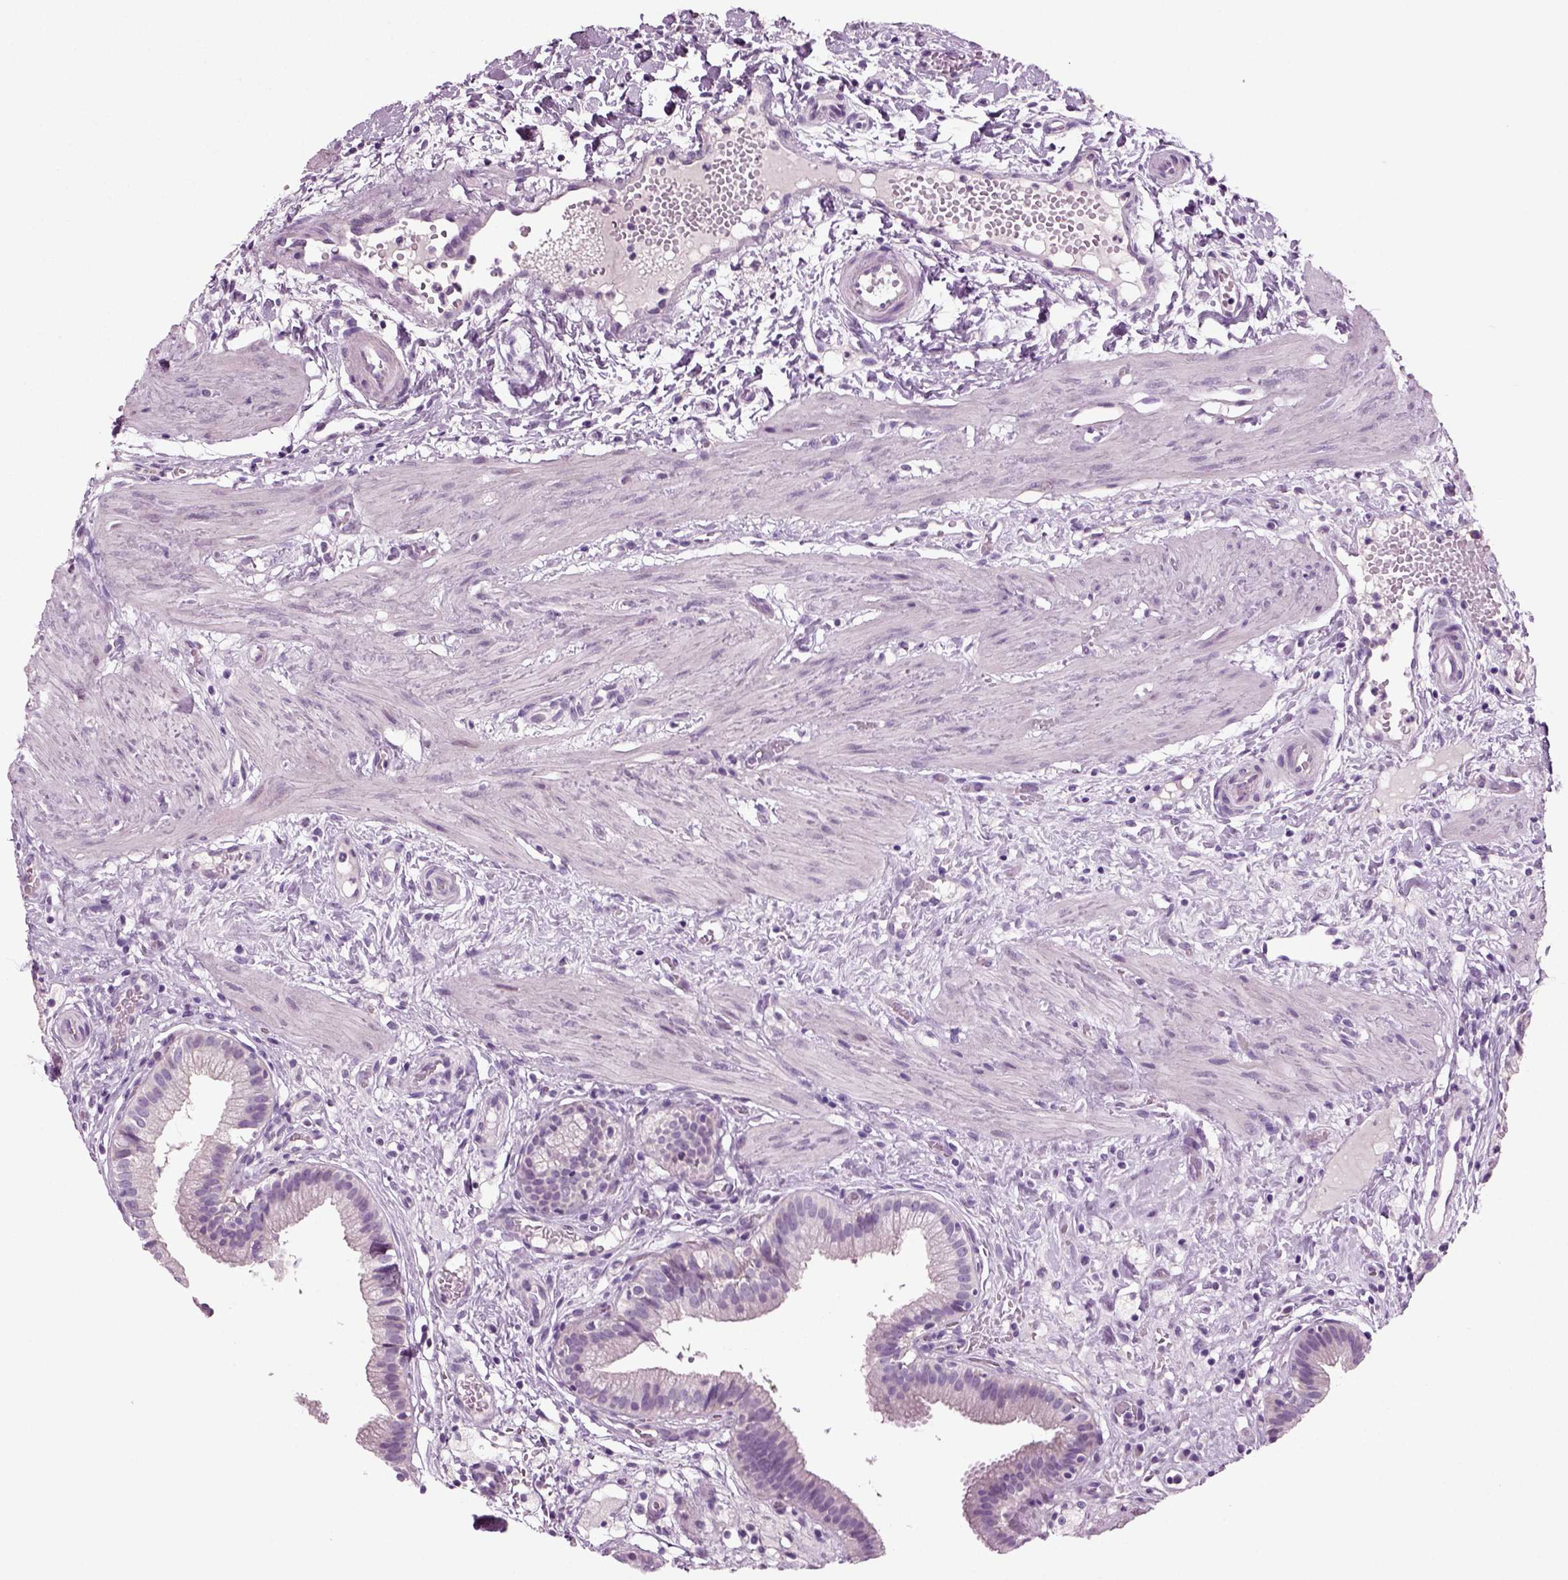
{"staining": {"intensity": "negative", "quantity": "none", "location": "none"}, "tissue": "gallbladder", "cell_type": "Glandular cells", "image_type": "normal", "snomed": [{"axis": "morphology", "description": "Normal tissue, NOS"}, {"axis": "topography", "description": "Gallbladder"}], "caption": "This is a micrograph of IHC staining of normal gallbladder, which shows no positivity in glandular cells. (DAB immunohistochemistry (IHC) visualized using brightfield microscopy, high magnification).", "gene": "COL9A2", "patient": {"sex": "female", "age": 24}}